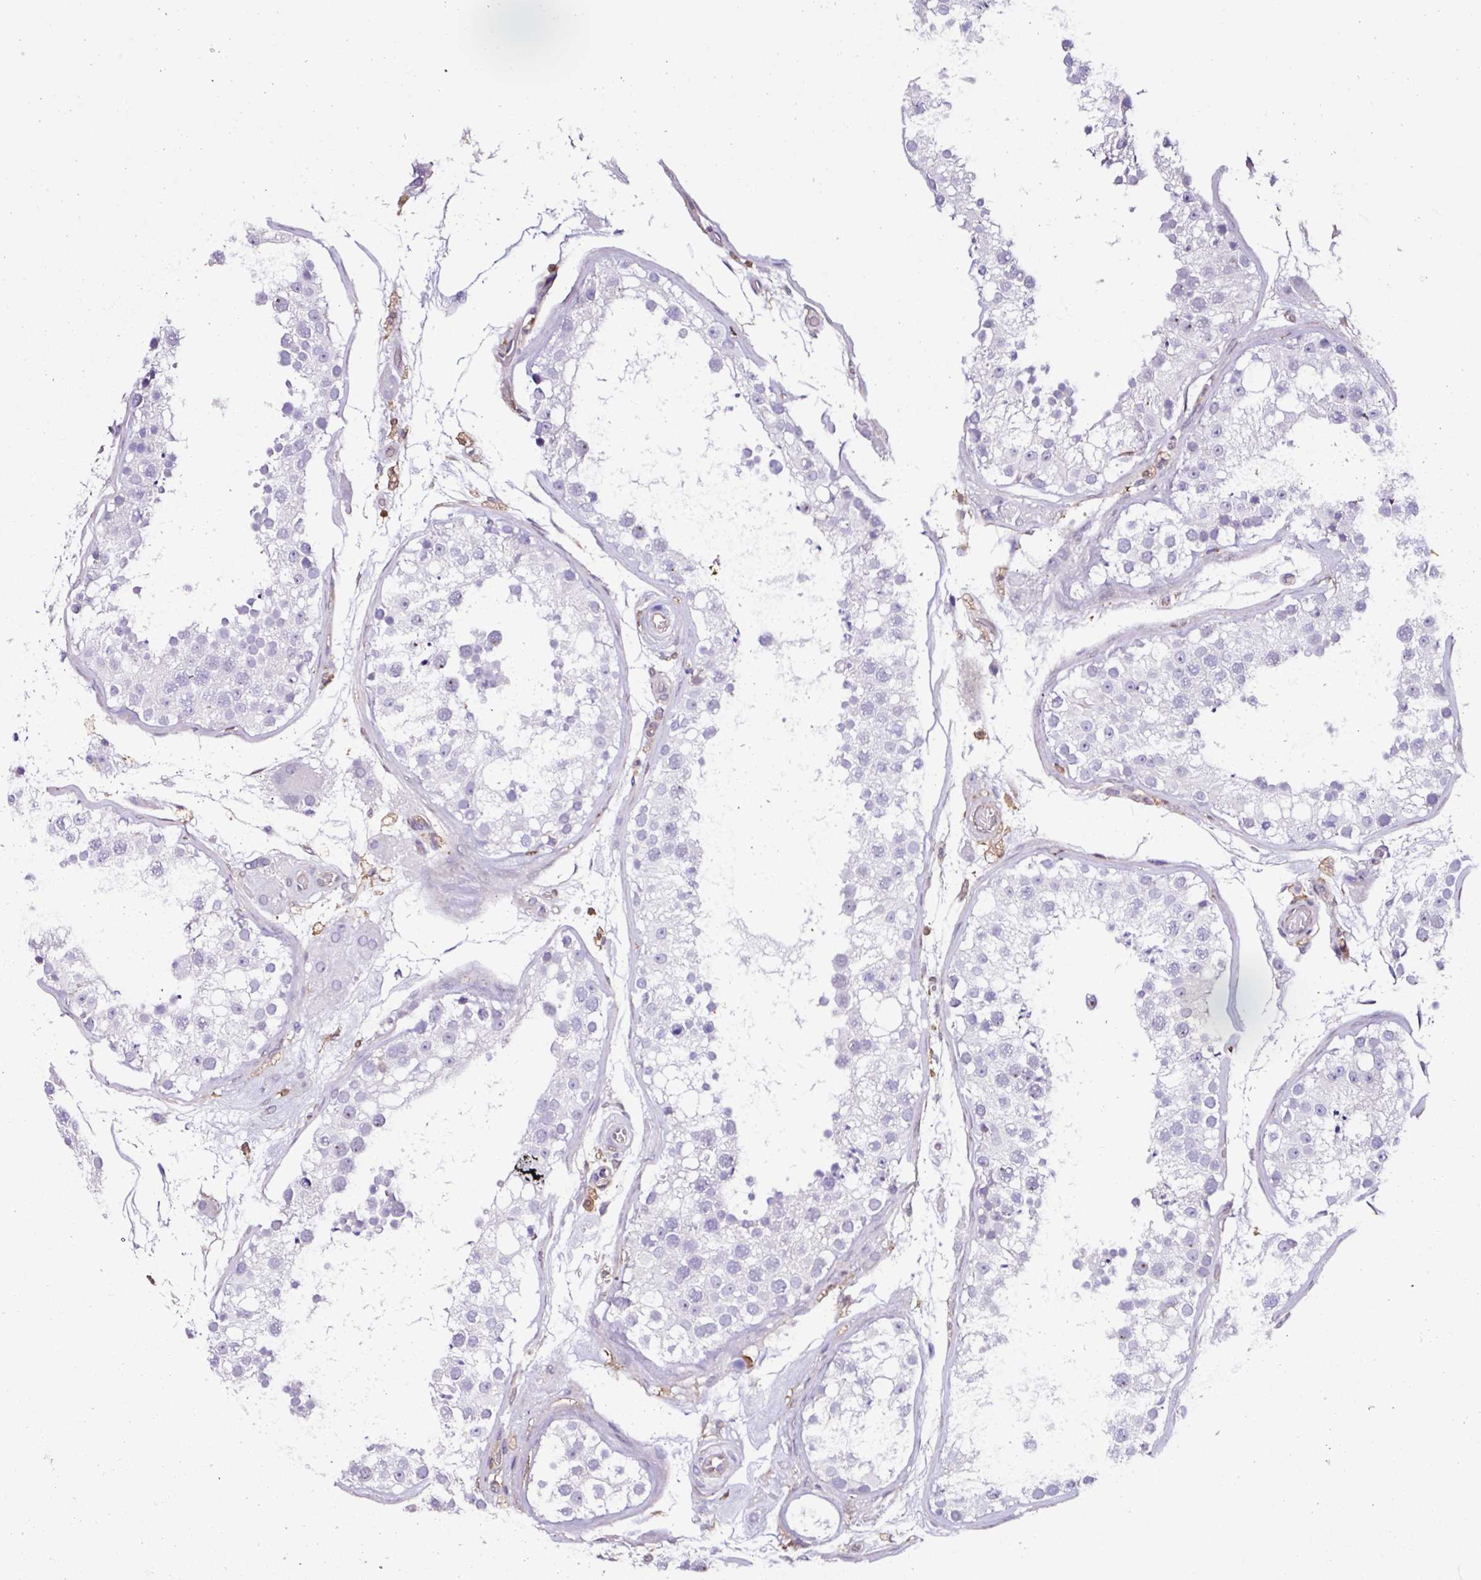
{"staining": {"intensity": "negative", "quantity": "none", "location": "none"}, "tissue": "testis", "cell_type": "Cells in seminiferous ducts", "image_type": "normal", "snomed": [{"axis": "morphology", "description": "Normal tissue, NOS"}, {"axis": "topography", "description": "Testis"}], "caption": "The photomicrograph demonstrates no staining of cells in seminiferous ducts in benign testis. The staining was performed using DAB (3,3'-diaminobenzidine) to visualize the protein expression in brown, while the nuclei were stained in blue with hematoxylin (Magnification: 20x).", "gene": "ARHGDIB", "patient": {"sex": "male", "age": 26}}